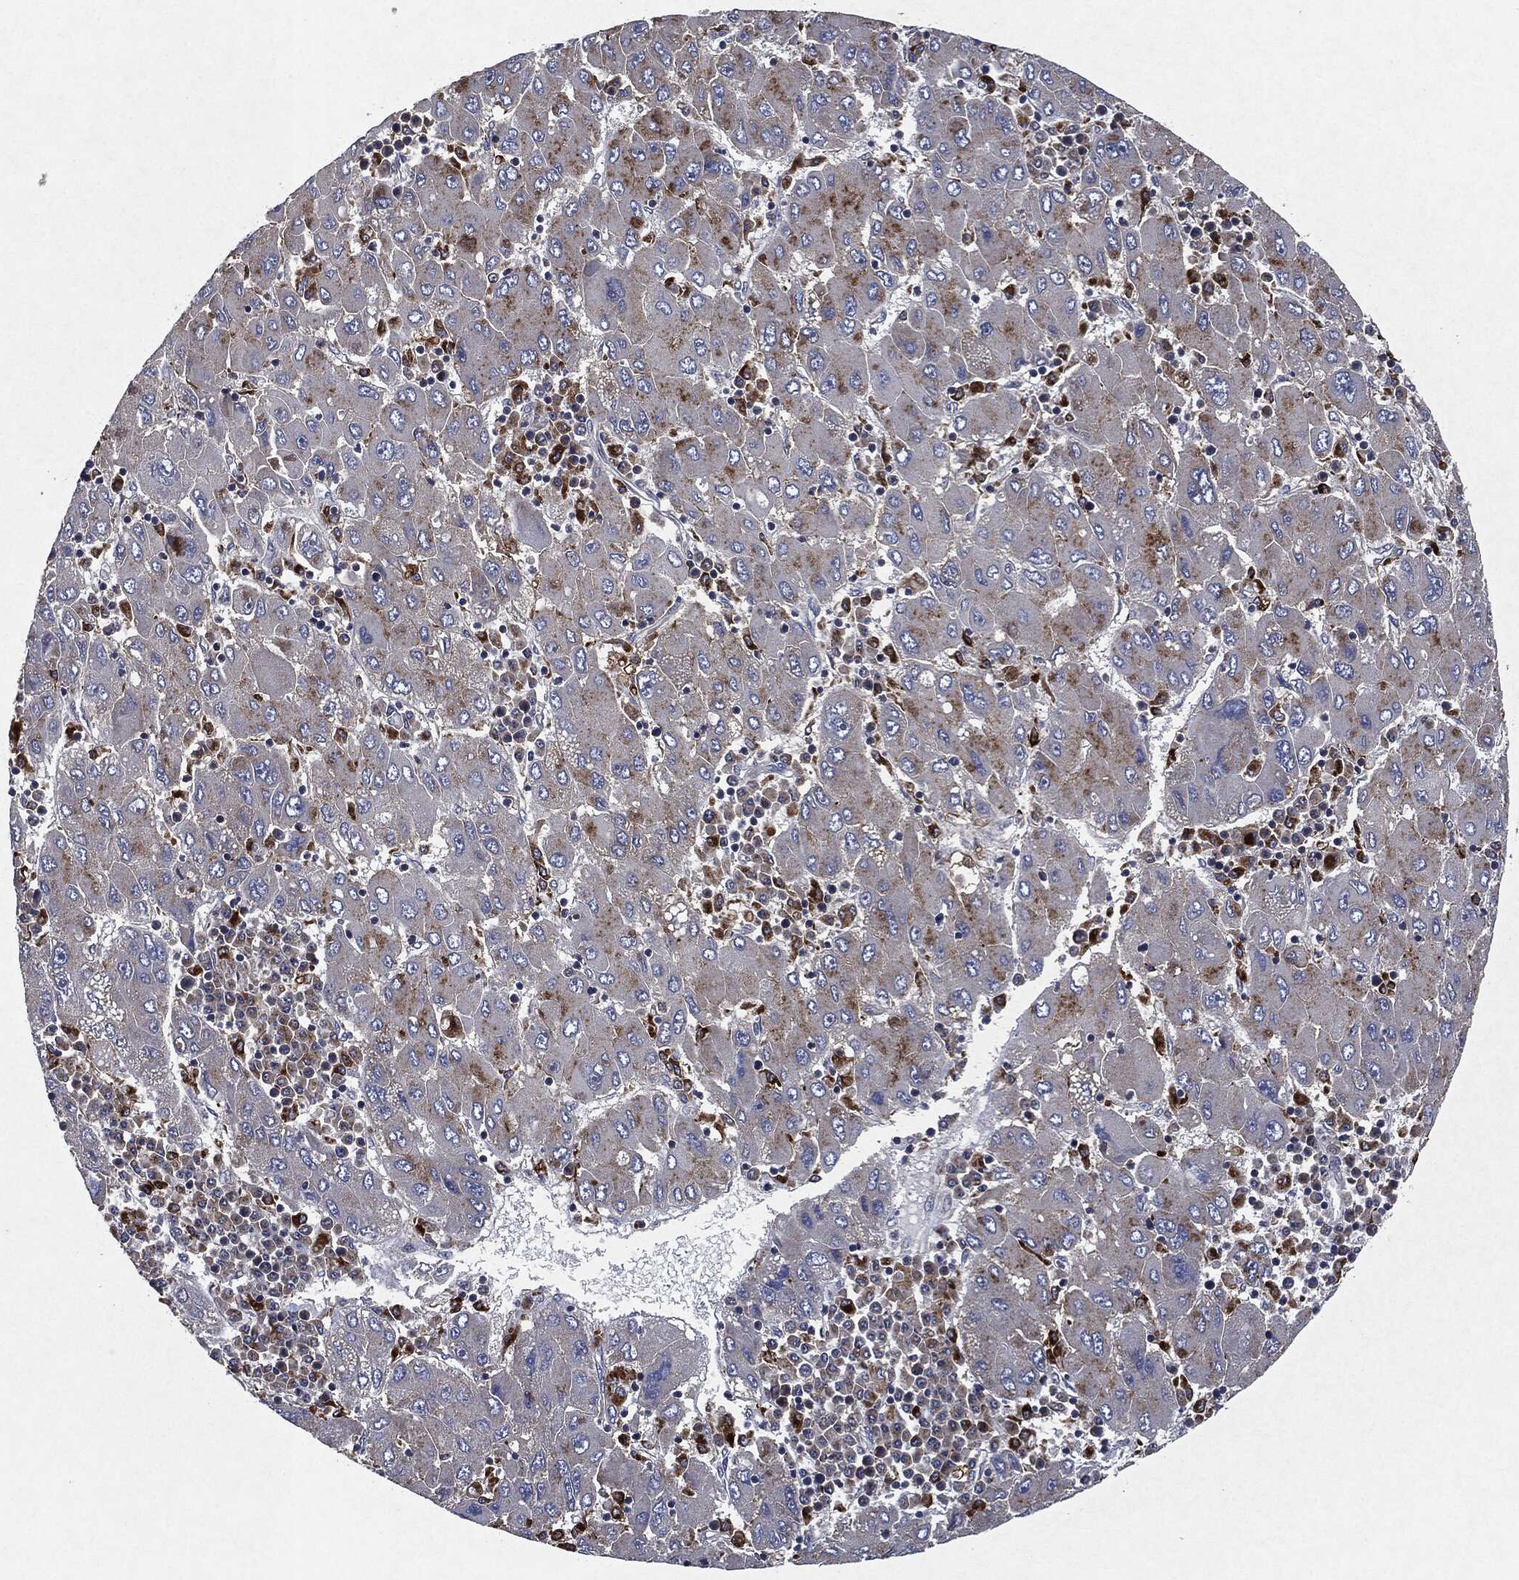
{"staining": {"intensity": "moderate", "quantity": "<25%", "location": "cytoplasmic/membranous"}, "tissue": "liver cancer", "cell_type": "Tumor cells", "image_type": "cancer", "snomed": [{"axis": "morphology", "description": "Carcinoma, Hepatocellular, NOS"}, {"axis": "topography", "description": "Liver"}], "caption": "Tumor cells exhibit moderate cytoplasmic/membranous staining in about <25% of cells in liver hepatocellular carcinoma.", "gene": "SLC31A2", "patient": {"sex": "male", "age": 75}}